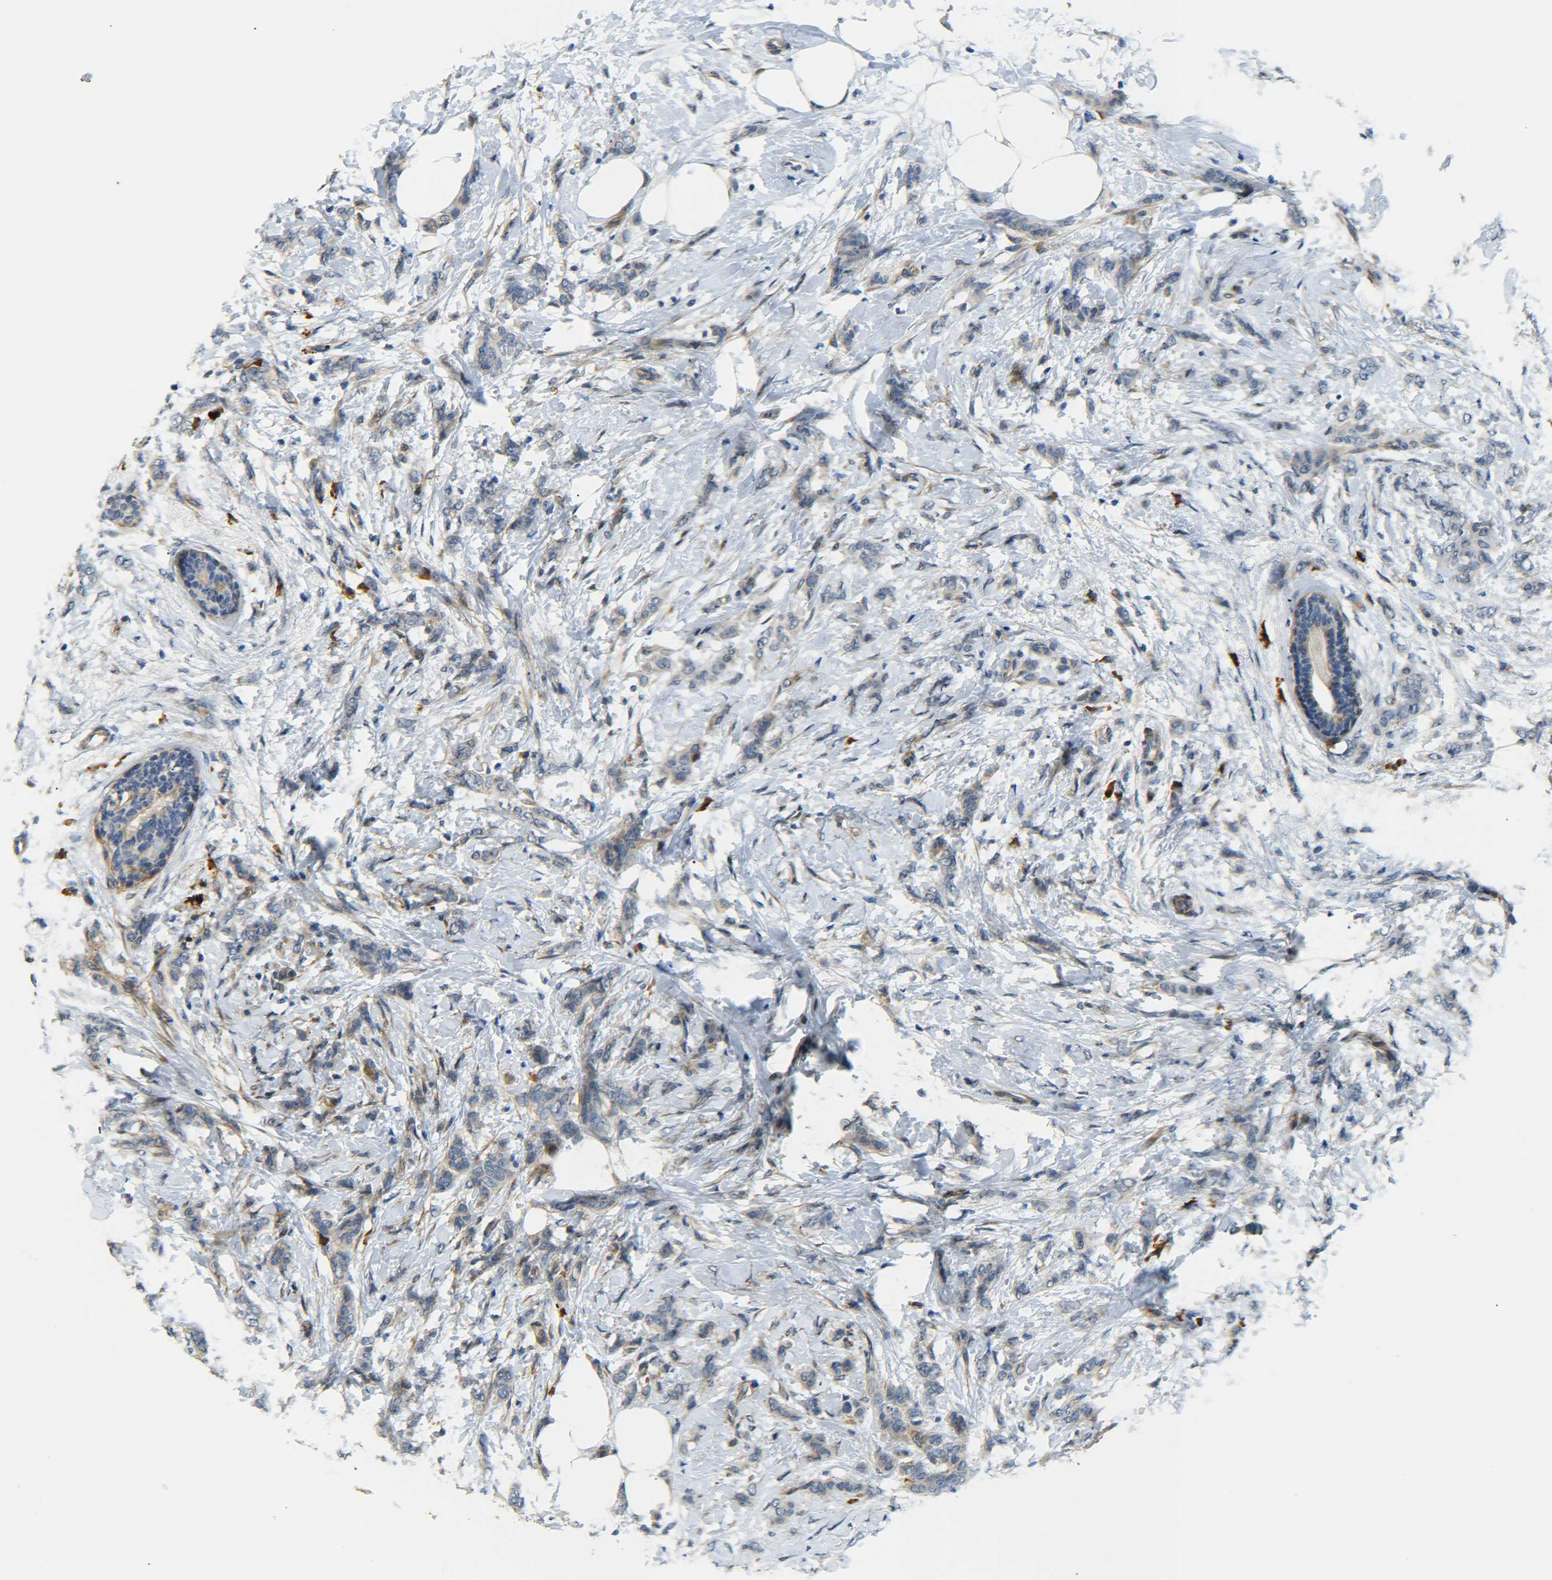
{"staining": {"intensity": "weak", "quantity": ">75%", "location": "cytoplasmic/membranous"}, "tissue": "breast cancer", "cell_type": "Tumor cells", "image_type": "cancer", "snomed": [{"axis": "morphology", "description": "Lobular carcinoma, in situ"}, {"axis": "morphology", "description": "Lobular carcinoma"}, {"axis": "topography", "description": "Breast"}], "caption": "Protein expression analysis of lobular carcinoma in situ (breast) displays weak cytoplasmic/membranous positivity in approximately >75% of tumor cells.", "gene": "MEIS1", "patient": {"sex": "female", "age": 41}}